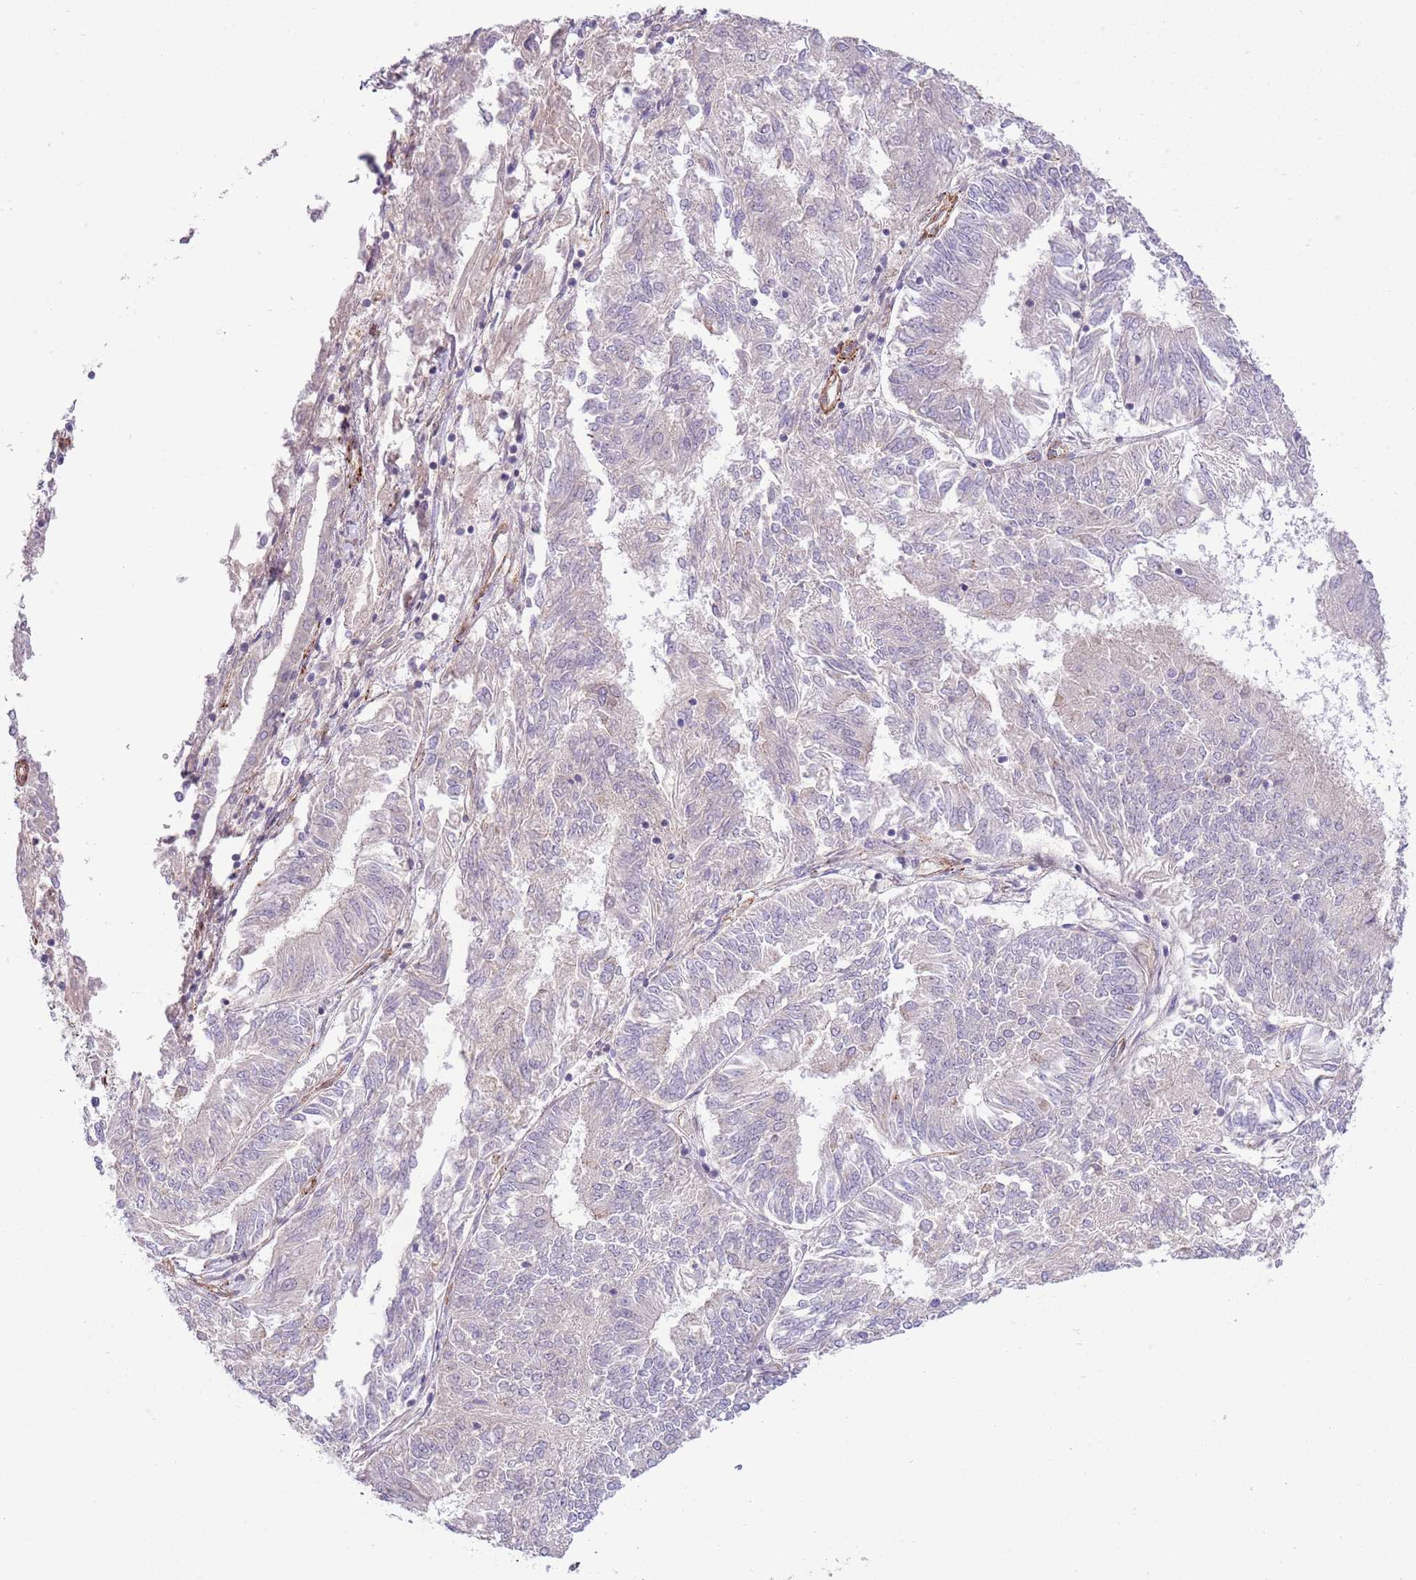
{"staining": {"intensity": "negative", "quantity": "none", "location": "none"}, "tissue": "endometrial cancer", "cell_type": "Tumor cells", "image_type": "cancer", "snomed": [{"axis": "morphology", "description": "Adenocarcinoma, NOS"}, {"axis": "topography", "description": "Endometrium"}], "caption": "High power microscopy micrograph of an immunohistochemistry photomicrograph of endometrial cancer (adenocarcinoma), revealing no significant positivity in tumor cells.", "gene": "NEK3", "patient": {"sex": "female", "age": 58}}